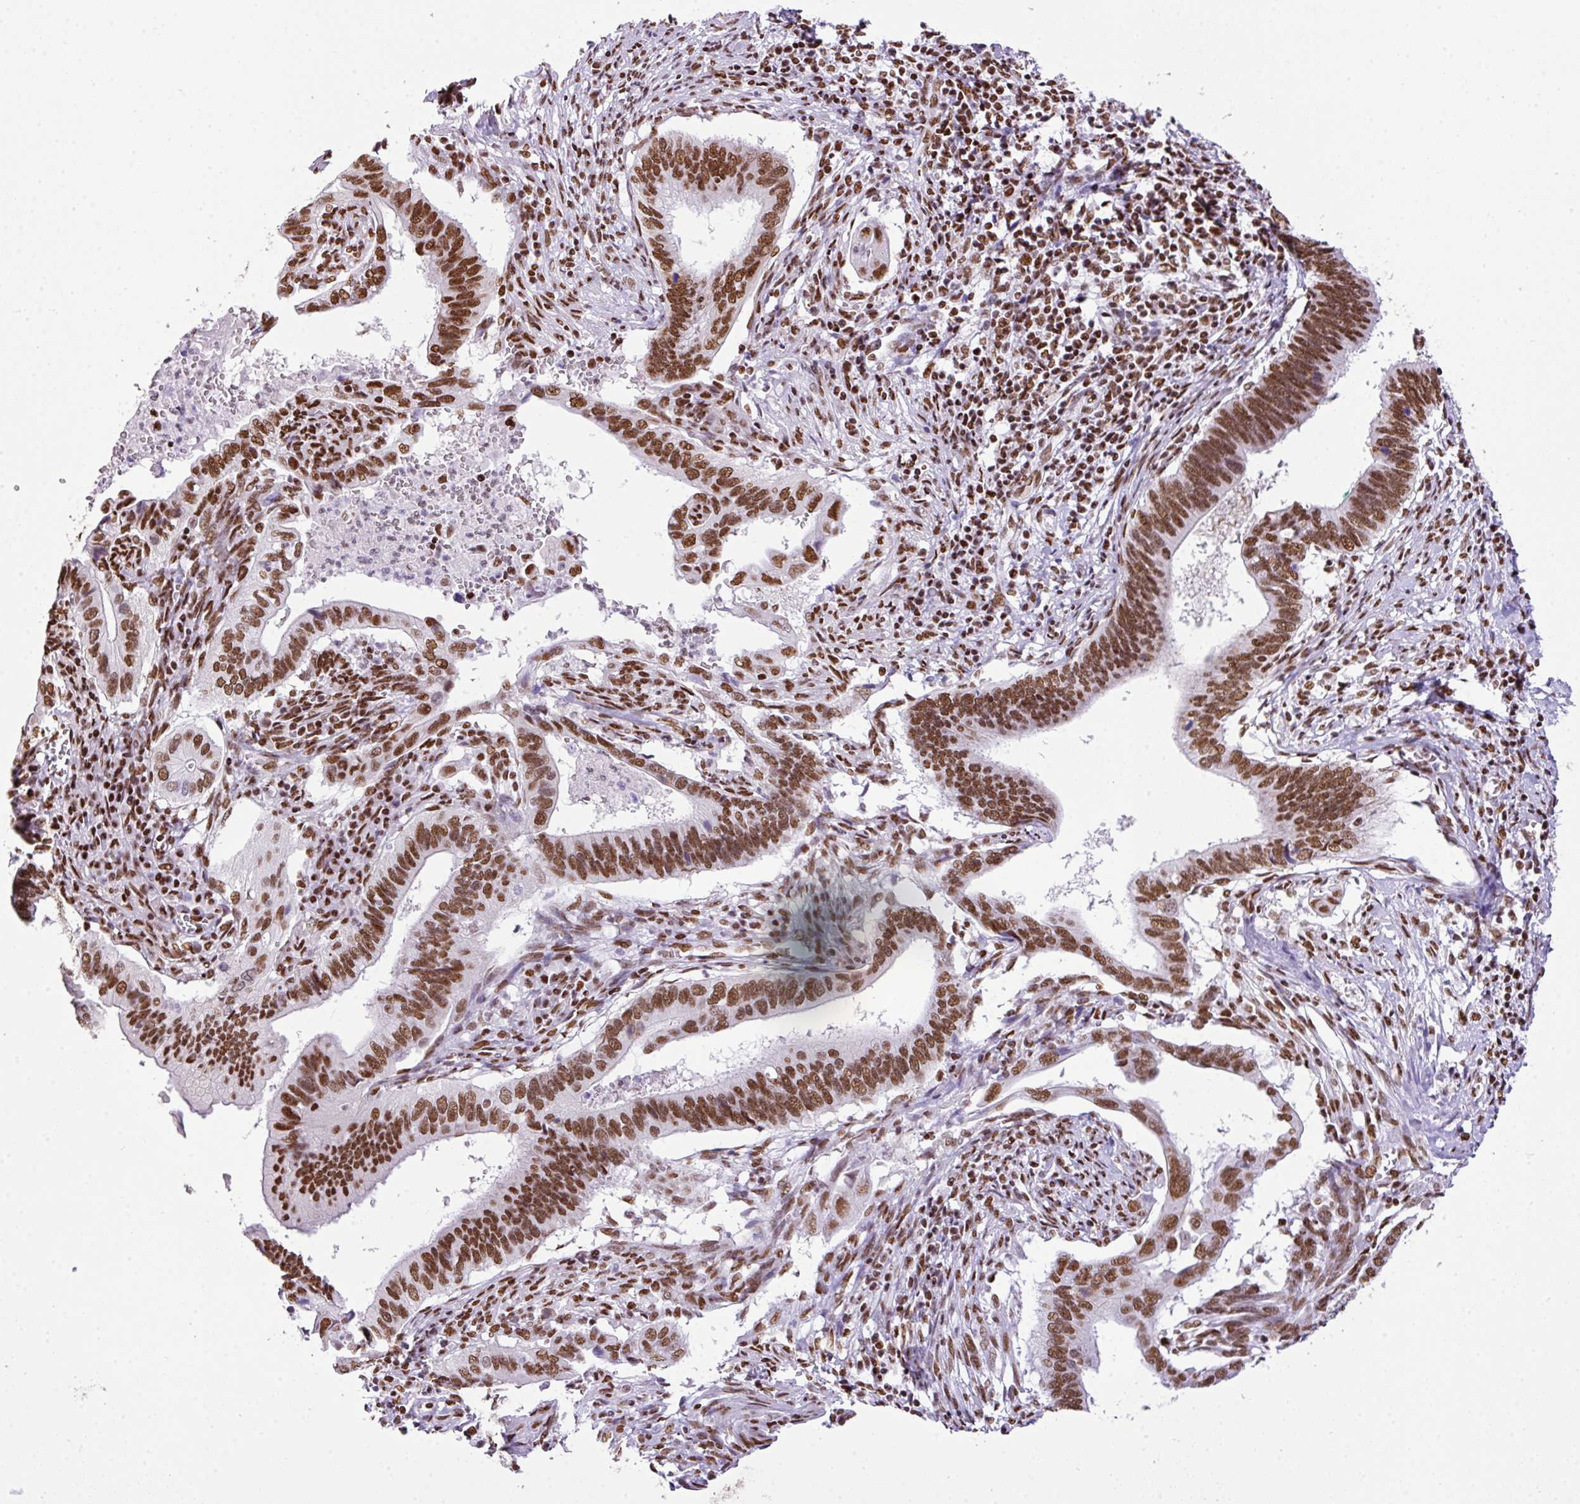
{"staining": {"intensity": "moderate", "quantity": ">75%", "location": "nuclear"}, "tissue": "cervical cancer", "cell_type": "Tumor cells", "image_type": "cancer", "snomed": [{"axis": "morphology", "description": "Adenocarcinoma, NOS"}, {"axis": "topography", "description": "Cervix"}], "caption": "Approximately >75% of tumor cells in human cervical cancer (adenocarcinoma) show moderate nuclear protein staining as visualized by brown immunohistochemical staining.", "gene": "RARG", "patient": {"sex": "female", "age": 42}}